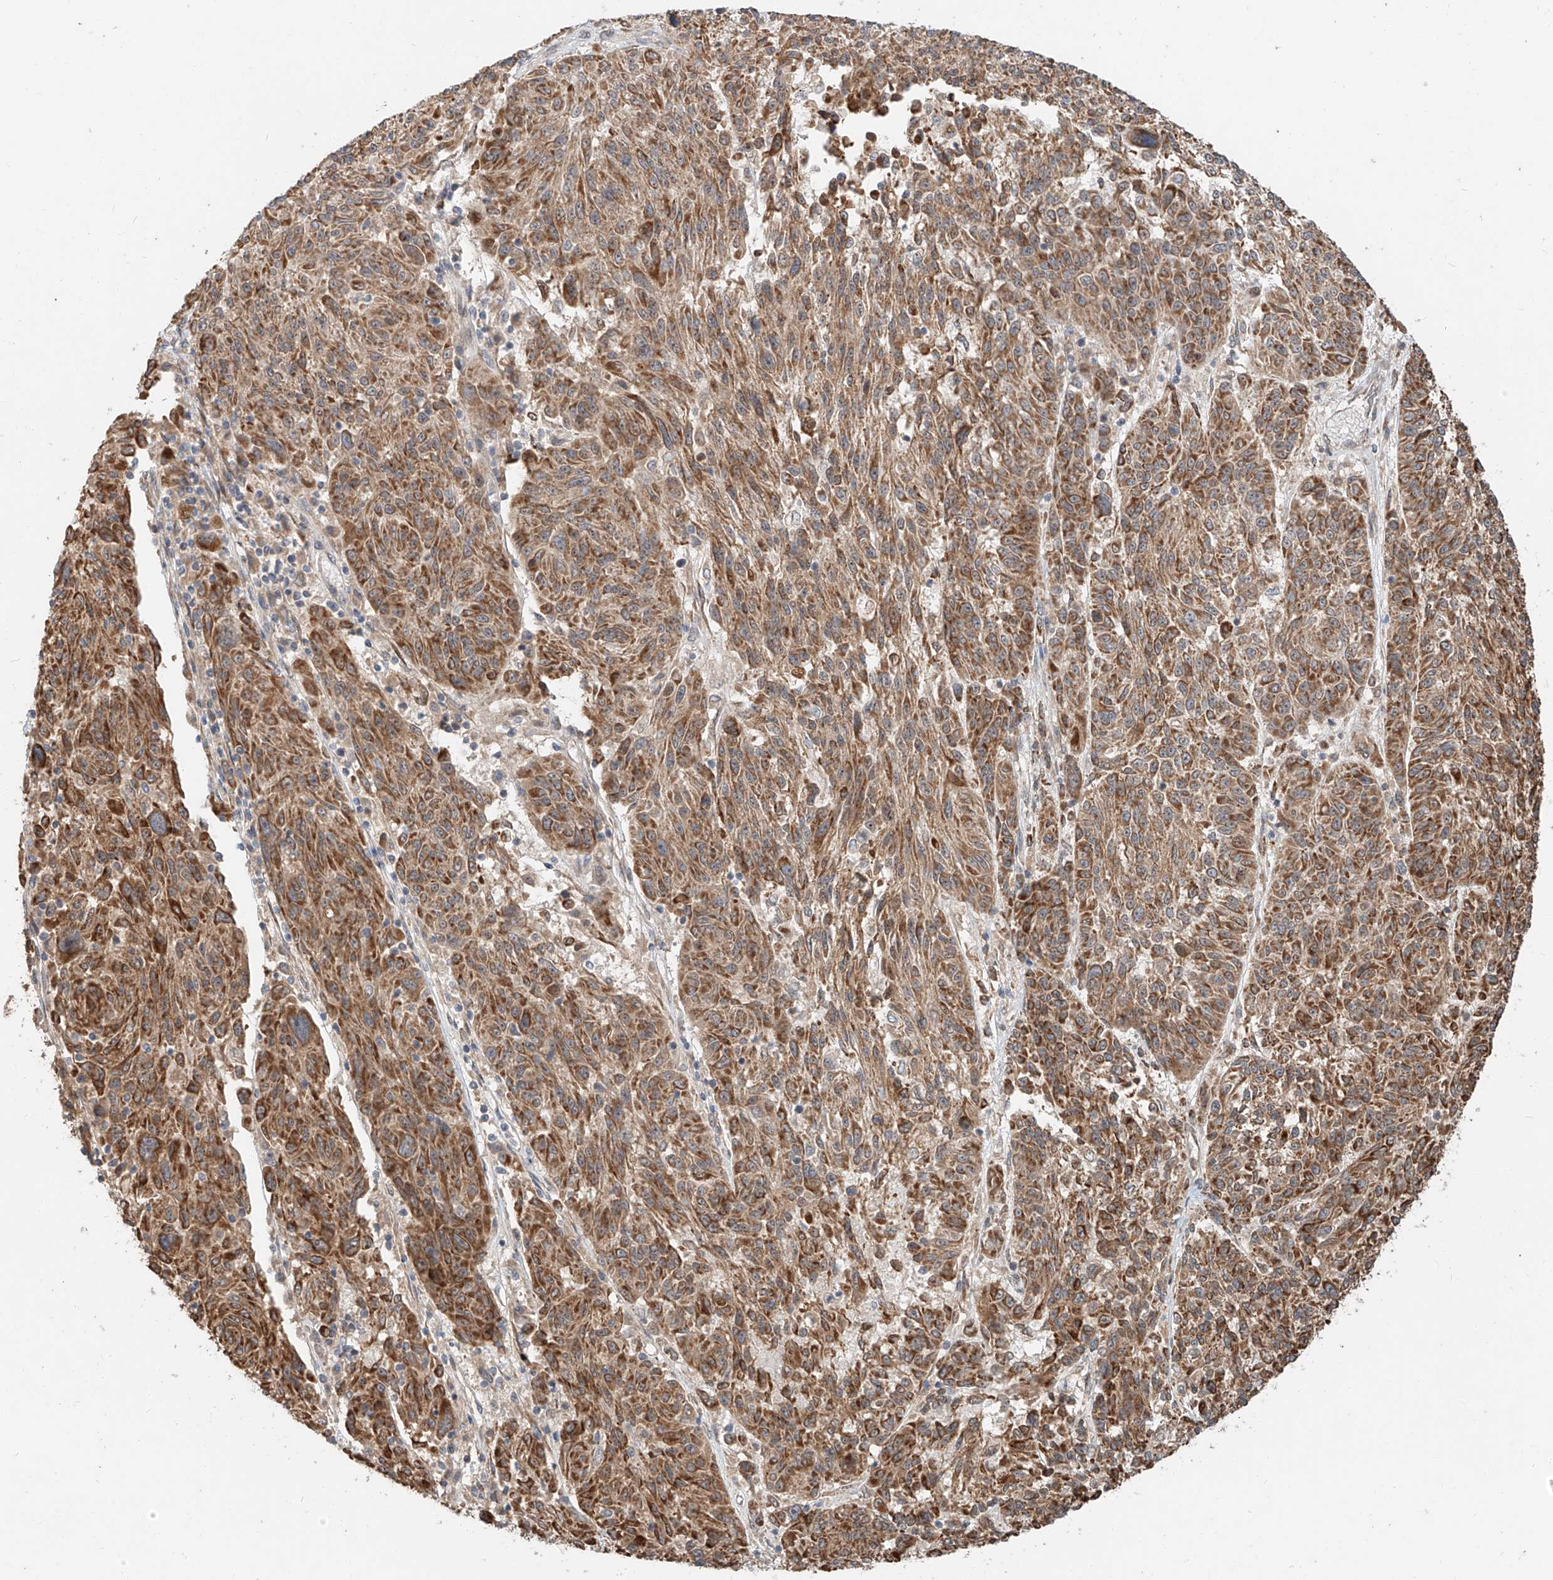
{"staining": {"intensity": "strong", "quantity": ">75%", "location": "cytoplasmic/membranous"}, "tissue": "melanoma", "cell_type": "Tumor cells", "image_type": "cancer", "snomed": [{"axis": "morphology", "description": "Malignant melanoma, NOS"}, {"axis": "topography", "description": "Skin"}], "caption": "A photomicrograph of human malignant melanoma stained for a protein demonstrates strong cytoplasmic/membranous brown staining in tumor cells.", "gene": "STX19", "patient": {"sex": "male", "age": 53}}